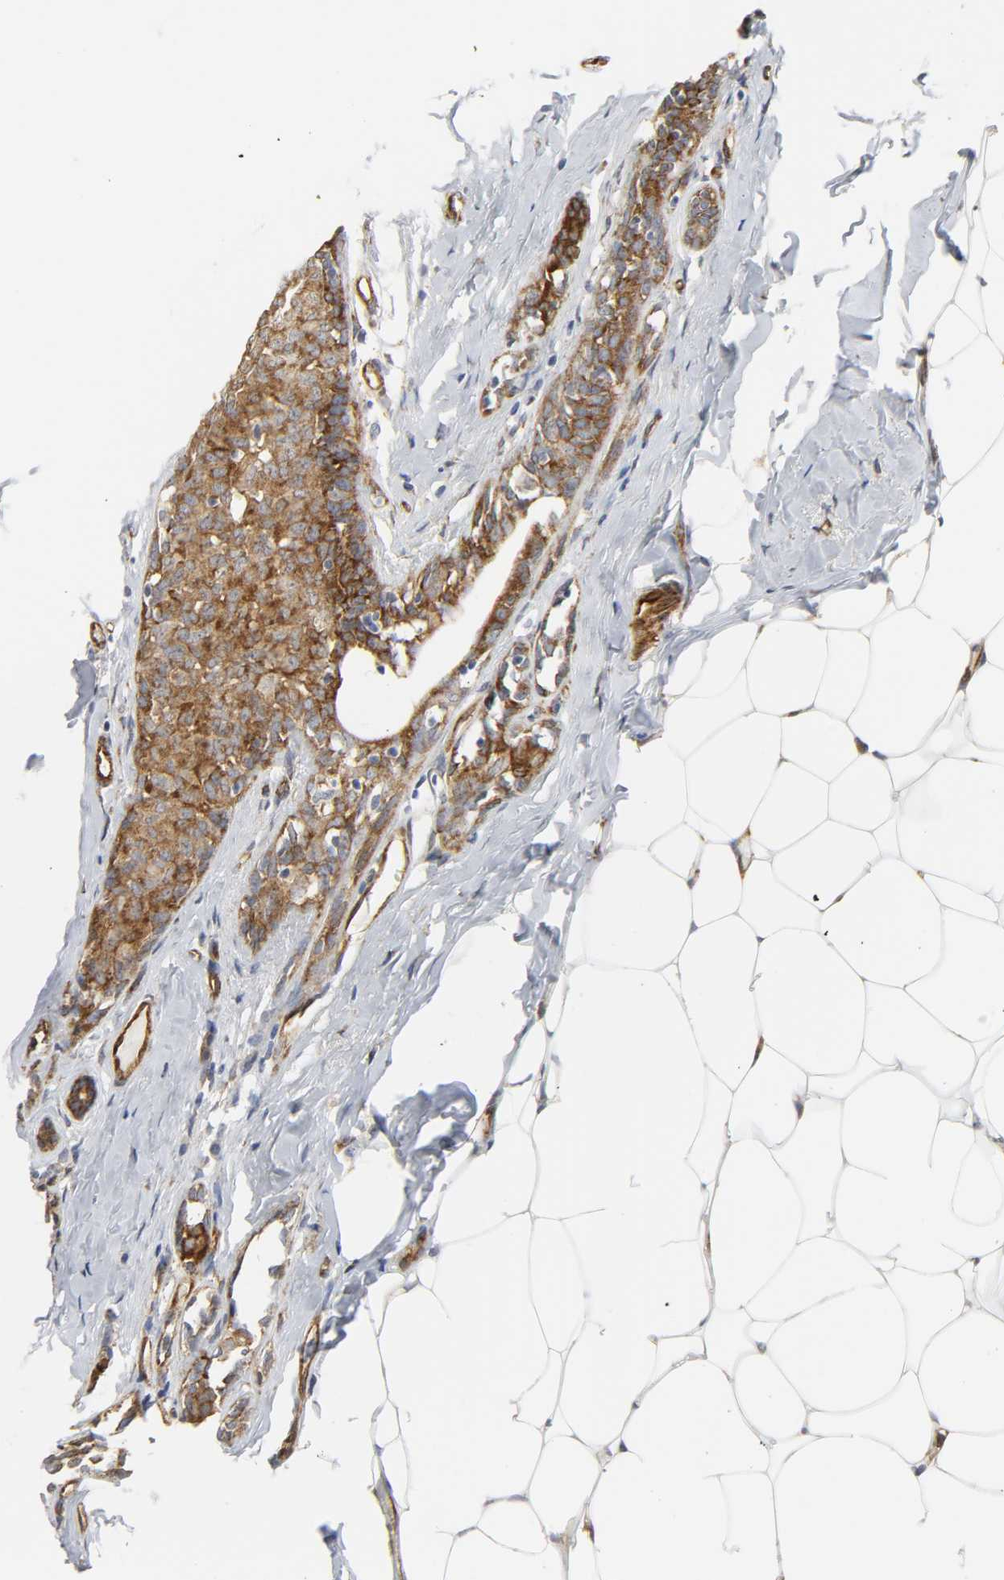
{"staining": {"intensity": "strong", "quantity": ">75%", "location": "cytoplasmic/membranous"}, "tissue": "breast cancer", "cell_type": "Tumor cells", "image_type": "cancer", "snomed": [{"axis": "morphology", "description": "Duct carcinoma"}, {"axis": "topography", "description": "Breast"}], "caption": "Breast cancer (infiltrating ductal carcinoma) stained with a brown dye exhibits strong cytoplasmic/membranous positive positivity in about >75% of tumor cells.", "gene": "DOCK1", "patient": {"sex": "female", "age": 40}}